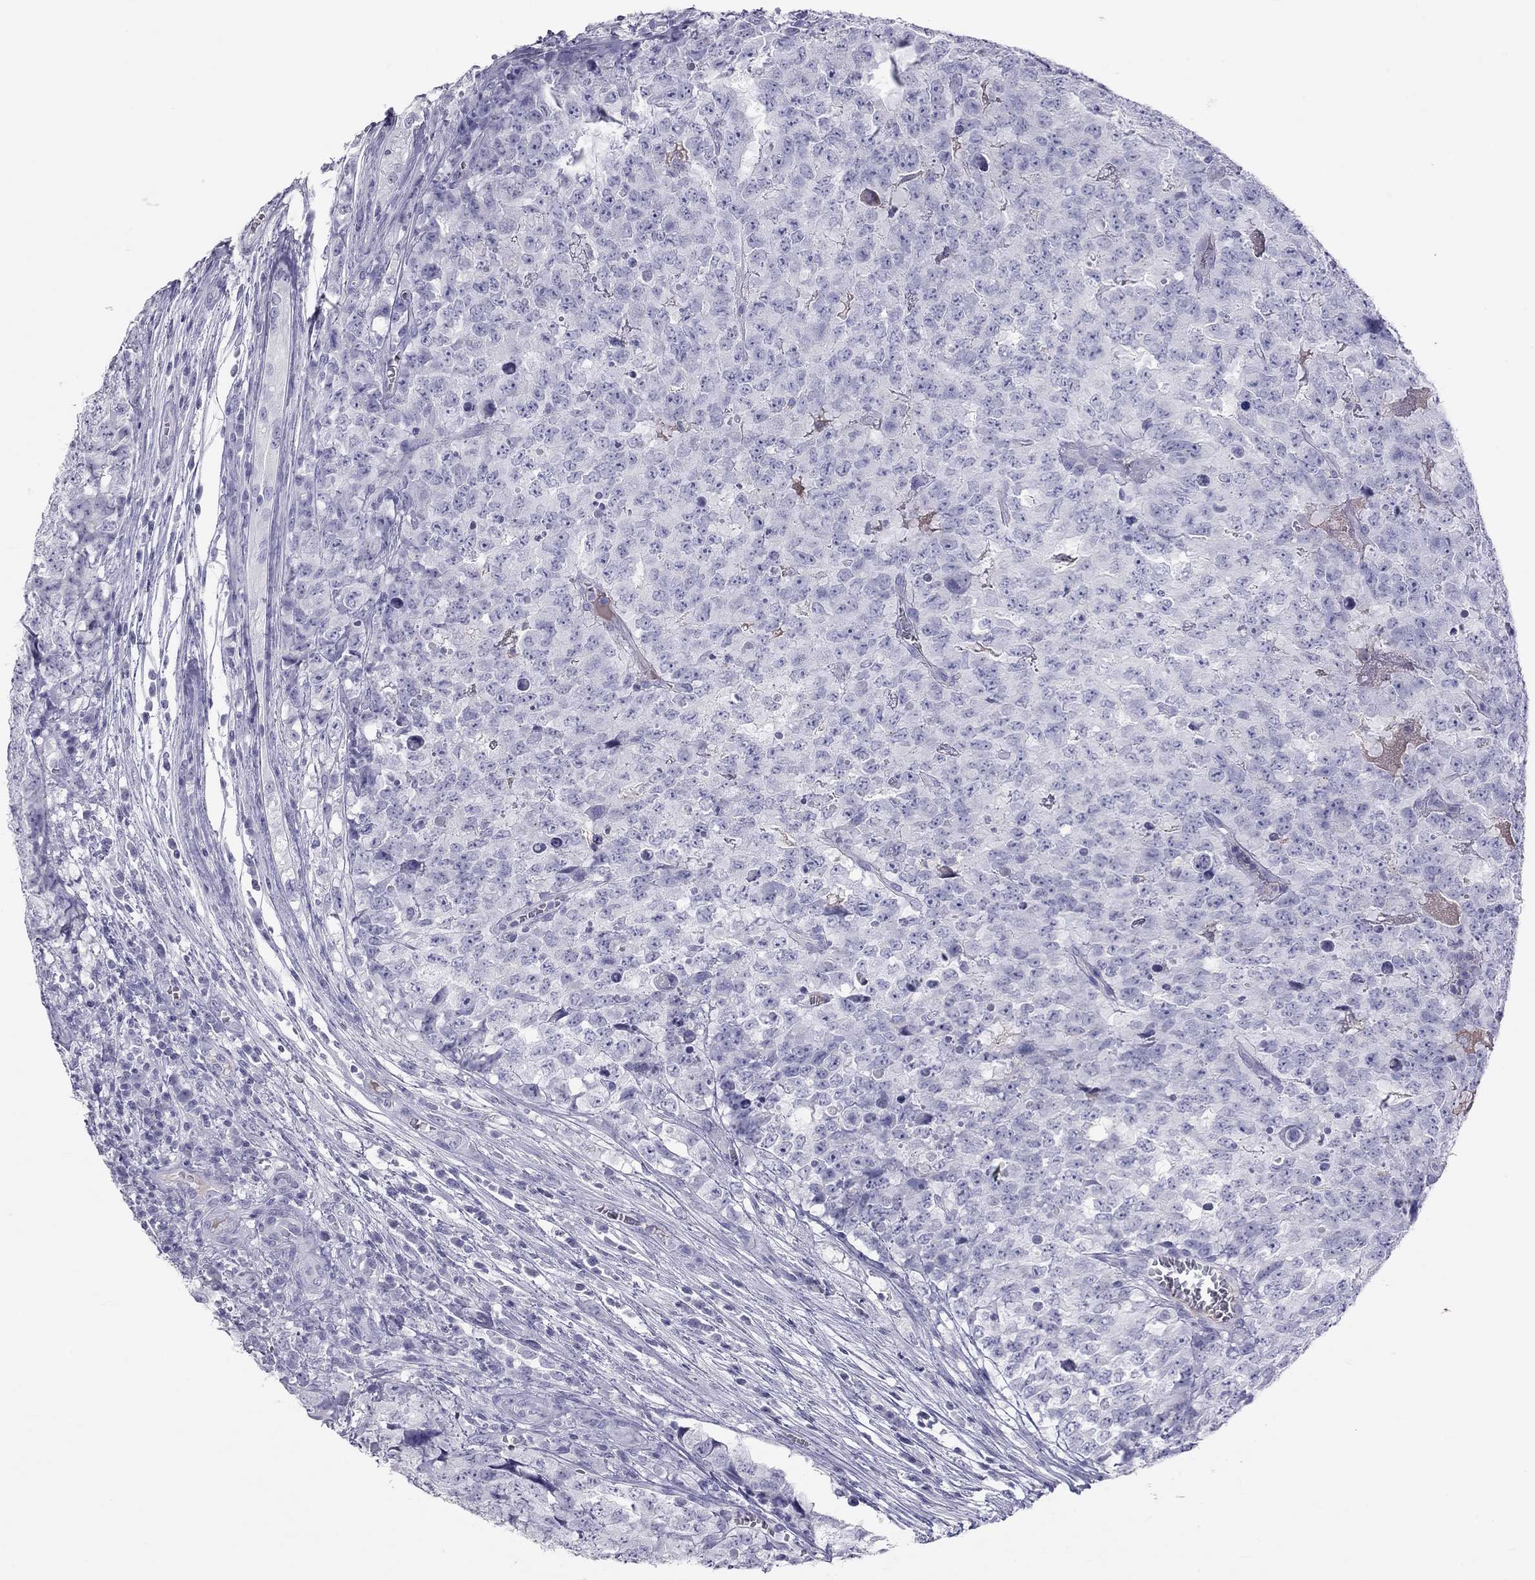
{"staining": {"intensity": "negative", "quantity": "none", "location": "none"}, "tissue": "testis cancer", "cell_type": "Tumor cells", "image_type": "cancer", "snomed": [{"axis": "morphology", "description": "Carcinoma, Embryonal, NOS"}, {"axis": "topography", "description": "Testis"}], "caption": "IHC histopathology image of neoplastic tissue: human testis embryonal carcinoma stained with DAB reveals no significant protein positivity in tumor cells. (DAB (3,3'-diaminobenzidine) IHC, high magnification).", "gene": "KLRG1", "patient": {"sex": "male", "age": 23}}